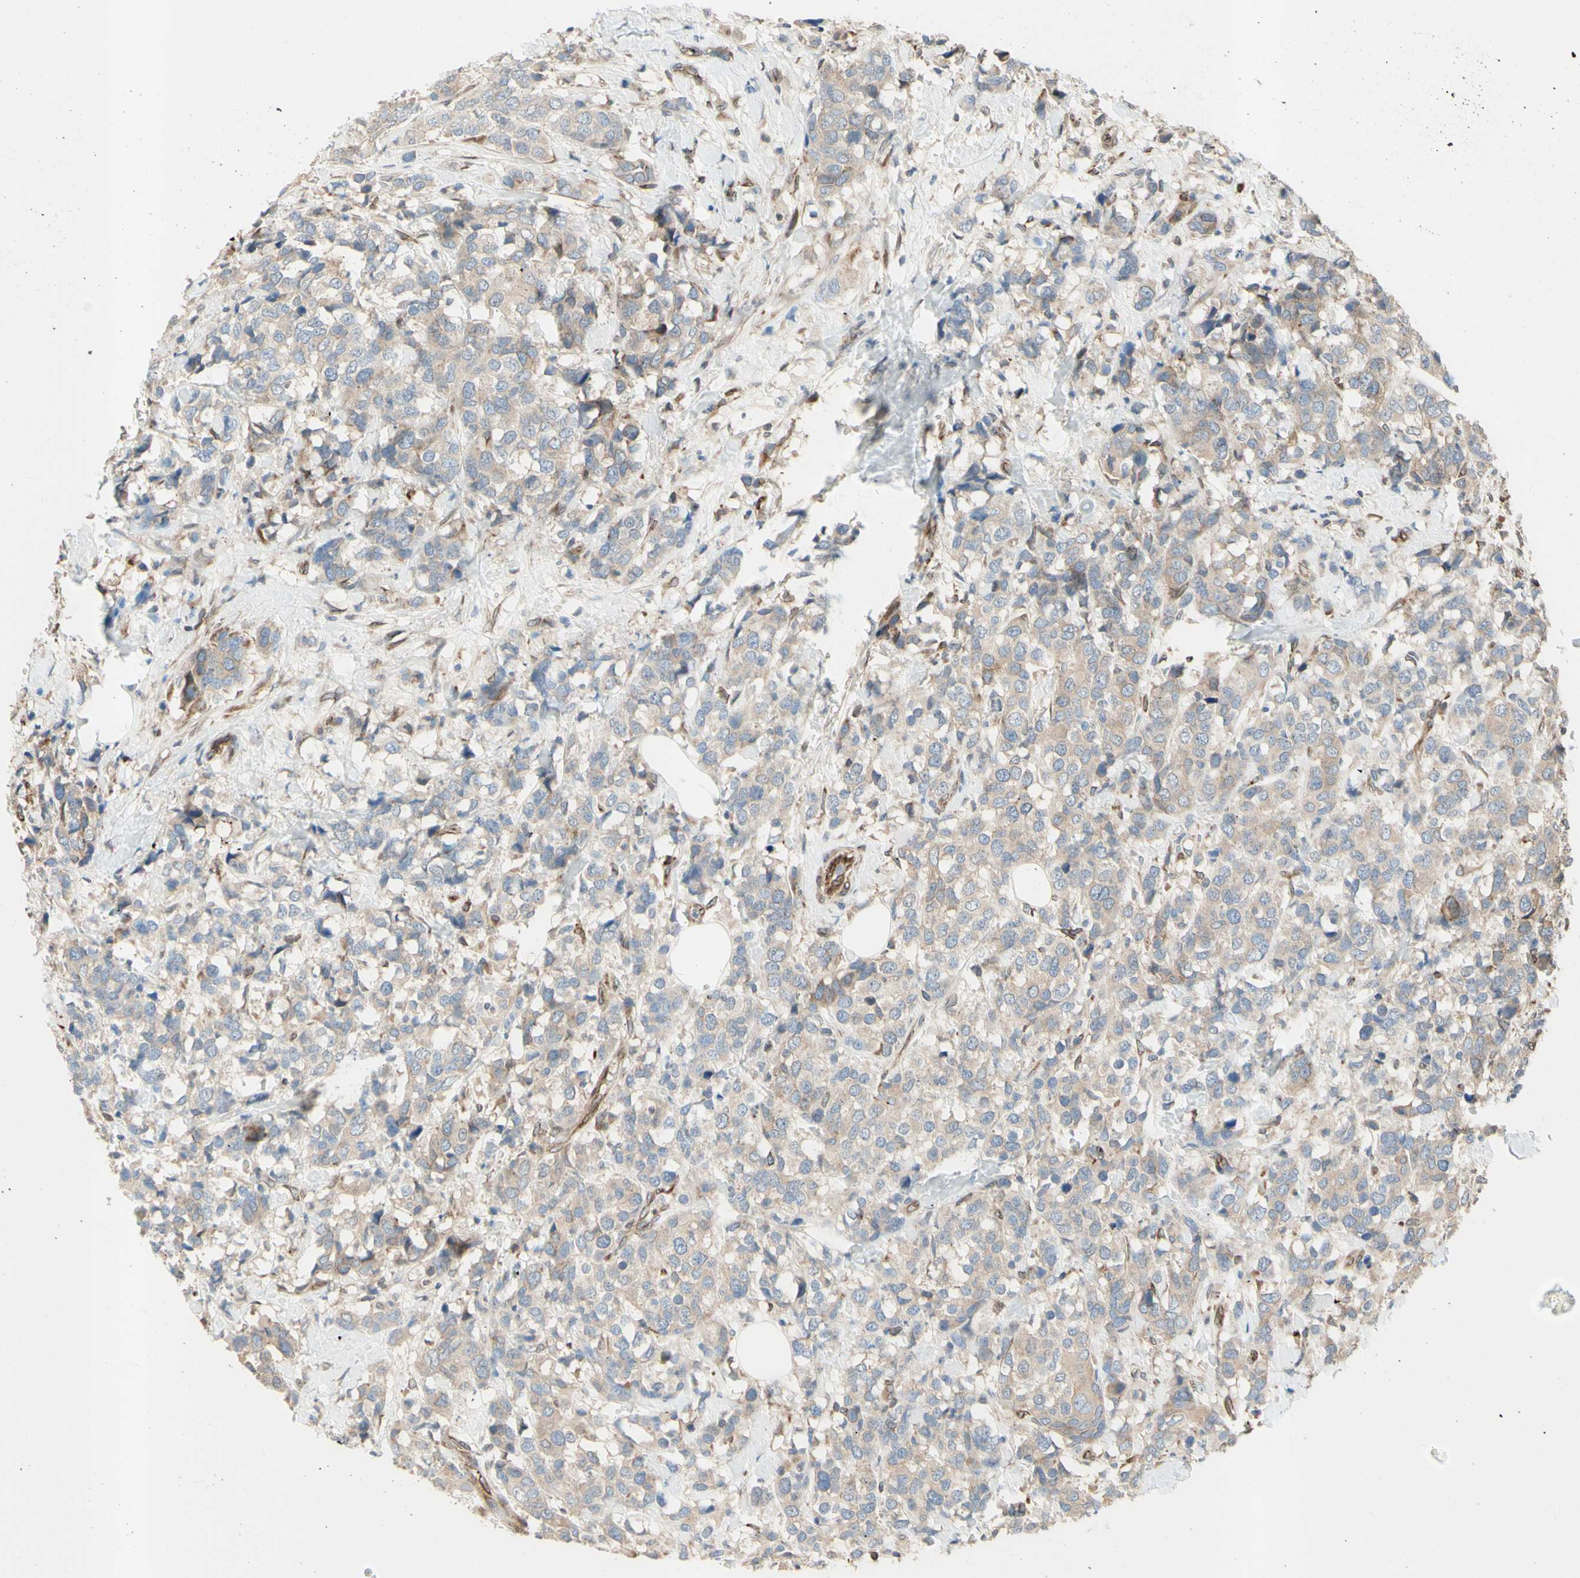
{"staining": {"intensity": "weak", "quantity": ">75%", "location": "cytoplasmic/membranous"}, "tissue": "breast cancer", "cell_type": "Tumor cells", "image_type": "cancer", "snomed": [{"axis": "morphology", "description": "Lobular carcinoma"}, {"axis": "topography", "description": "Breast"}], "caption": "A micrograph showing weak cytoplasmic/membranous staining in approximately >75% of tumor cells in breast cancer (lobular carcinoma), as visualized by brown immunohistochemical staining.", "gene": "TRAF2", "patient": {"sex": "female", "age": 59}}